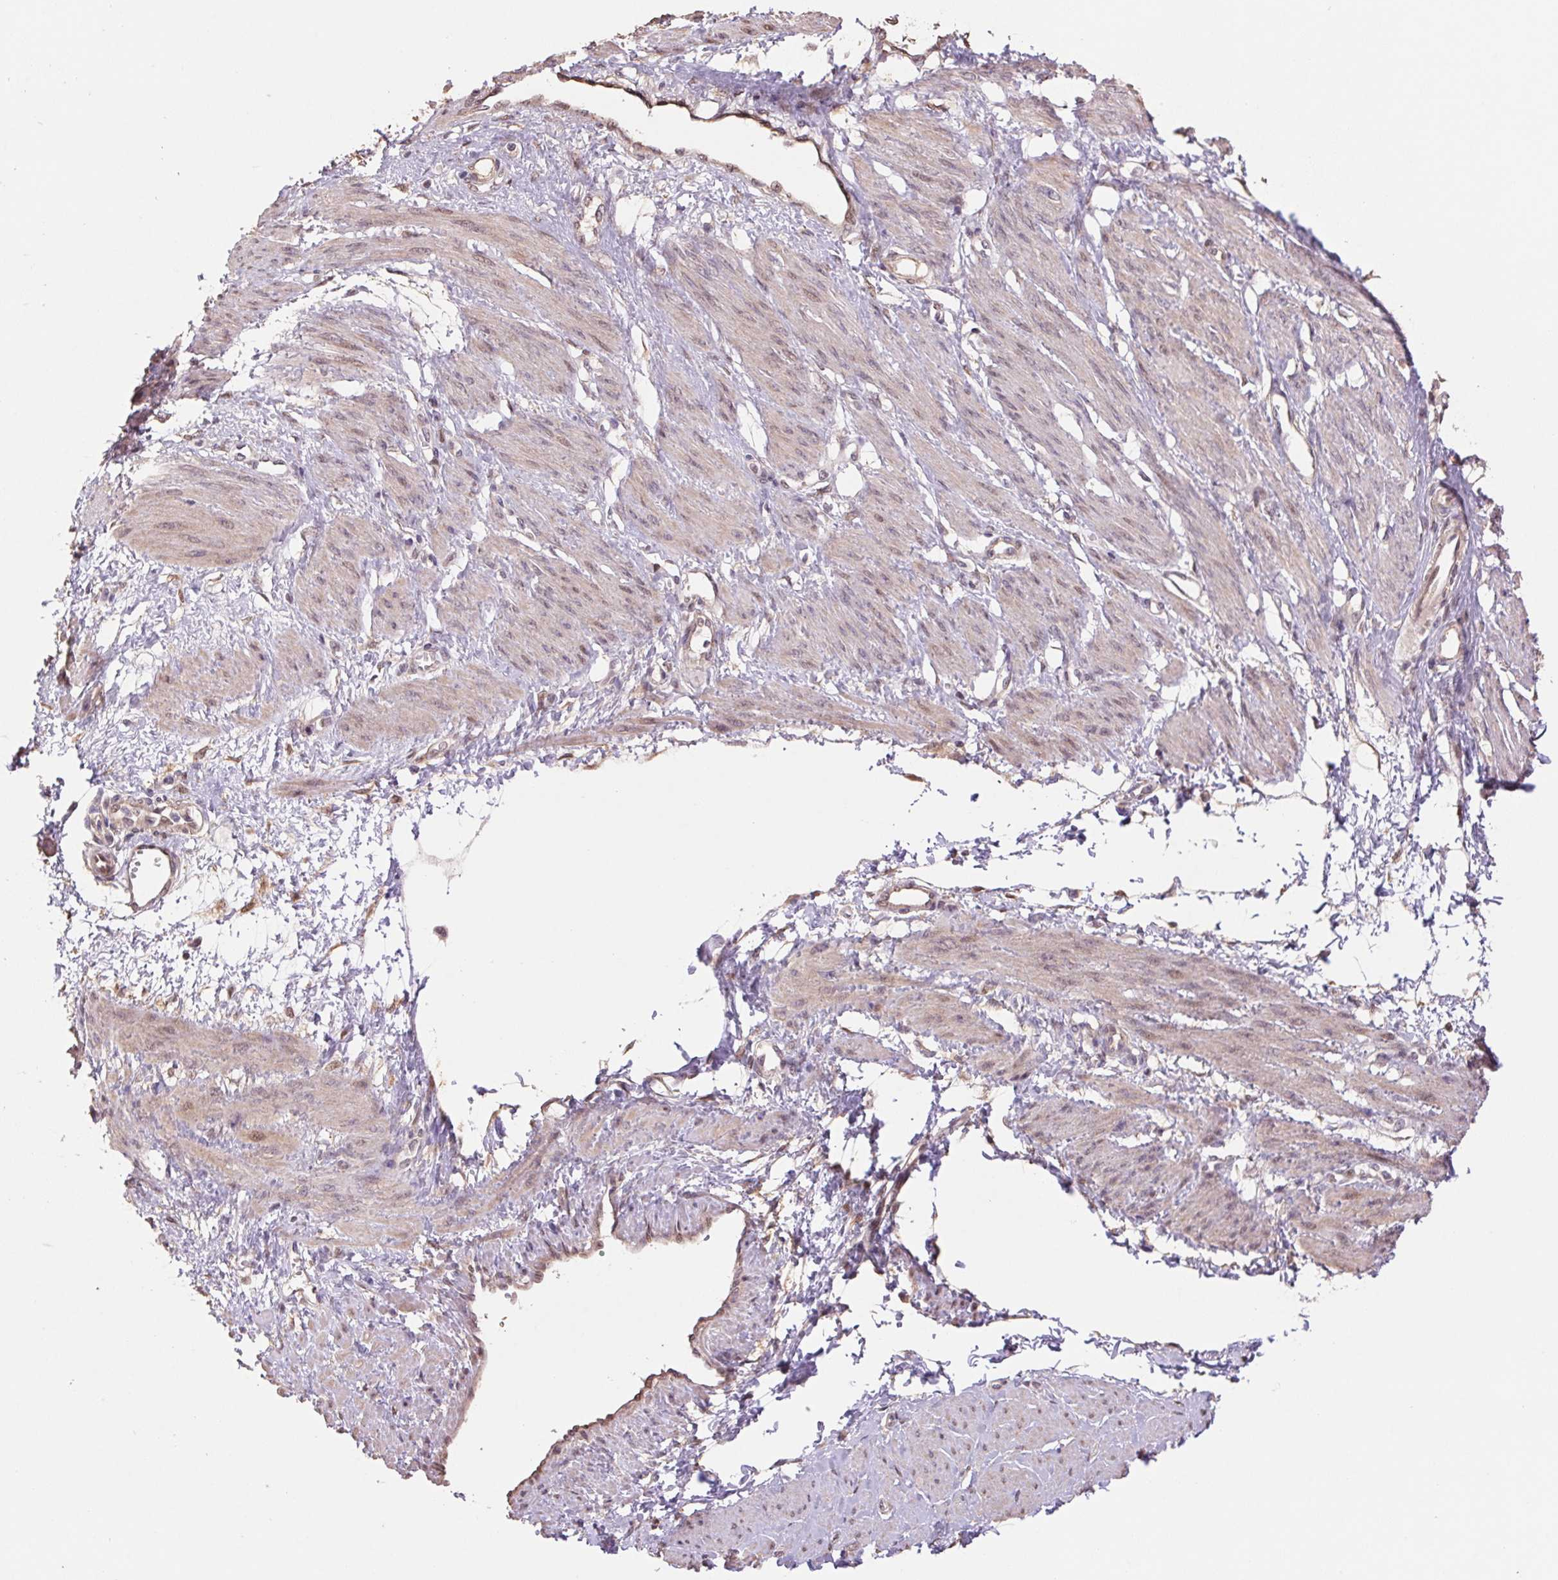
{"staining": {"intensity": "weak", "quantity": ">75%", "location": "cytoplasmic/membranous,nuclear"}, "tissue": "smooth muscle", "cell_type": "Smooth muscle cells", "image_type": "normal", "snomed": [{"axis": "morphology", "description": "Normal tissue, NOS"}, {"axis": "topography", "description": "Smooth muscle"}, {"axis": "topography", "description": "Uterus"}], "caption": "High-magnification brightfield microscopy of unremarkable smooth muscle stained with DAB (3,3'-diaminobenzidine) (brown) and counterstained with hematoxylin (blue). smooth muscle cells exhibit weak cytoplasmic/membranous,nuclear positivity is appreciated in about>75% of cells. The staining was performed using DAB (3,3'-diaminobenzidine) to visualize the protein expression in brown, while the nuclei were stained in blue with hematoxylin (Magnification: 20x).", "gene": "CUTA", "patient": {"sex": "female", "age": 39}}